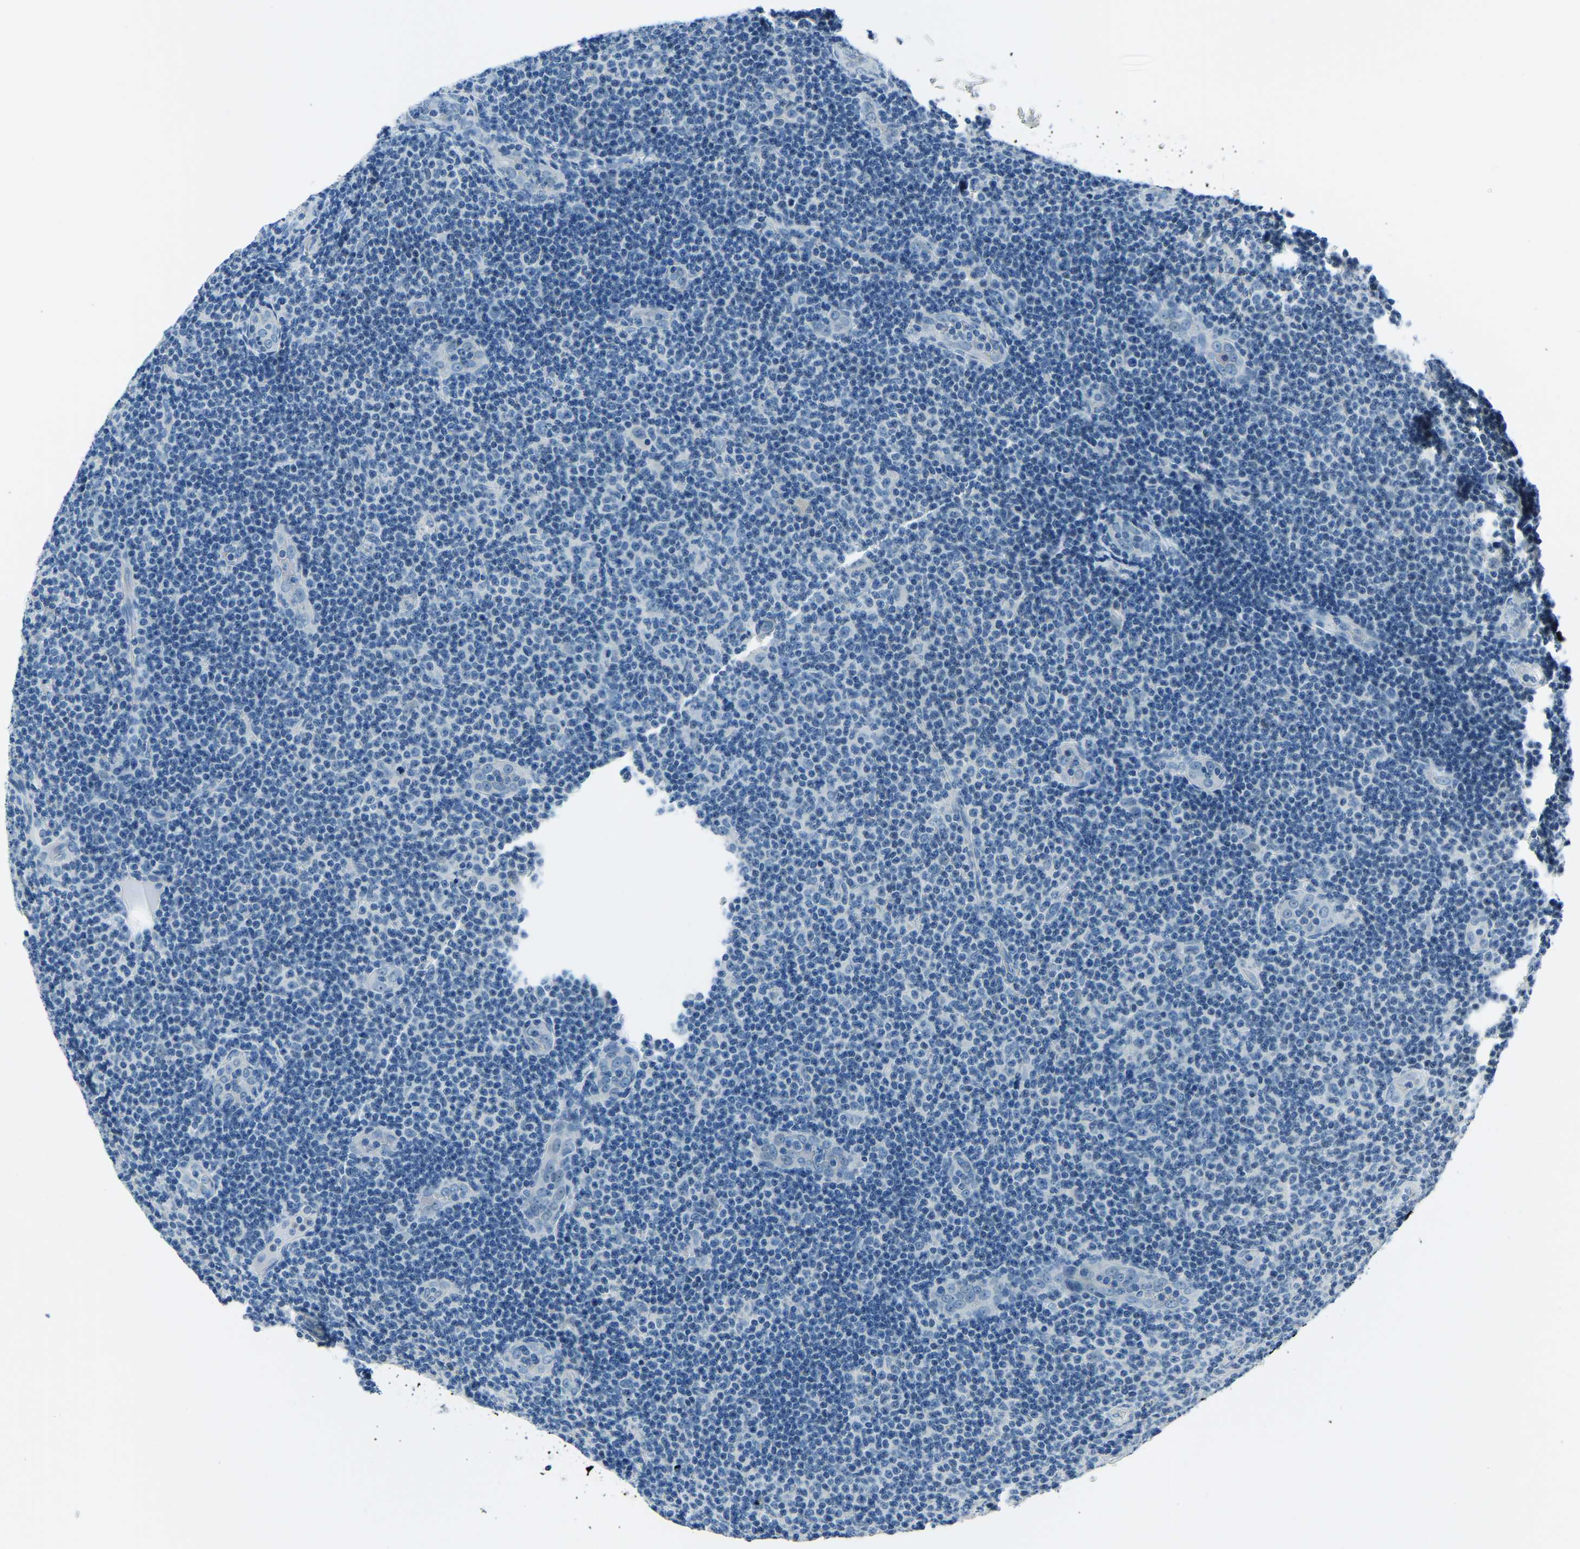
{"staining": {"intensity": "negative", "quantity": "none", "location": "none"}, "tissue": "lymphoma", "cell_type": "Tumor cells", "image_type": "cancer", "snomed": [{"axis": "morphology", "description": "Malignant lymphoma, non-Hodgkin's type, Low grade"}, {"axis": "topography", "description": "Lymph node"}], "caption": "Image shows no significant protein positivity in tumor cells of lymphoma.", "gene": "RRP1", "patient": {"sex": "male", "age": 83}}